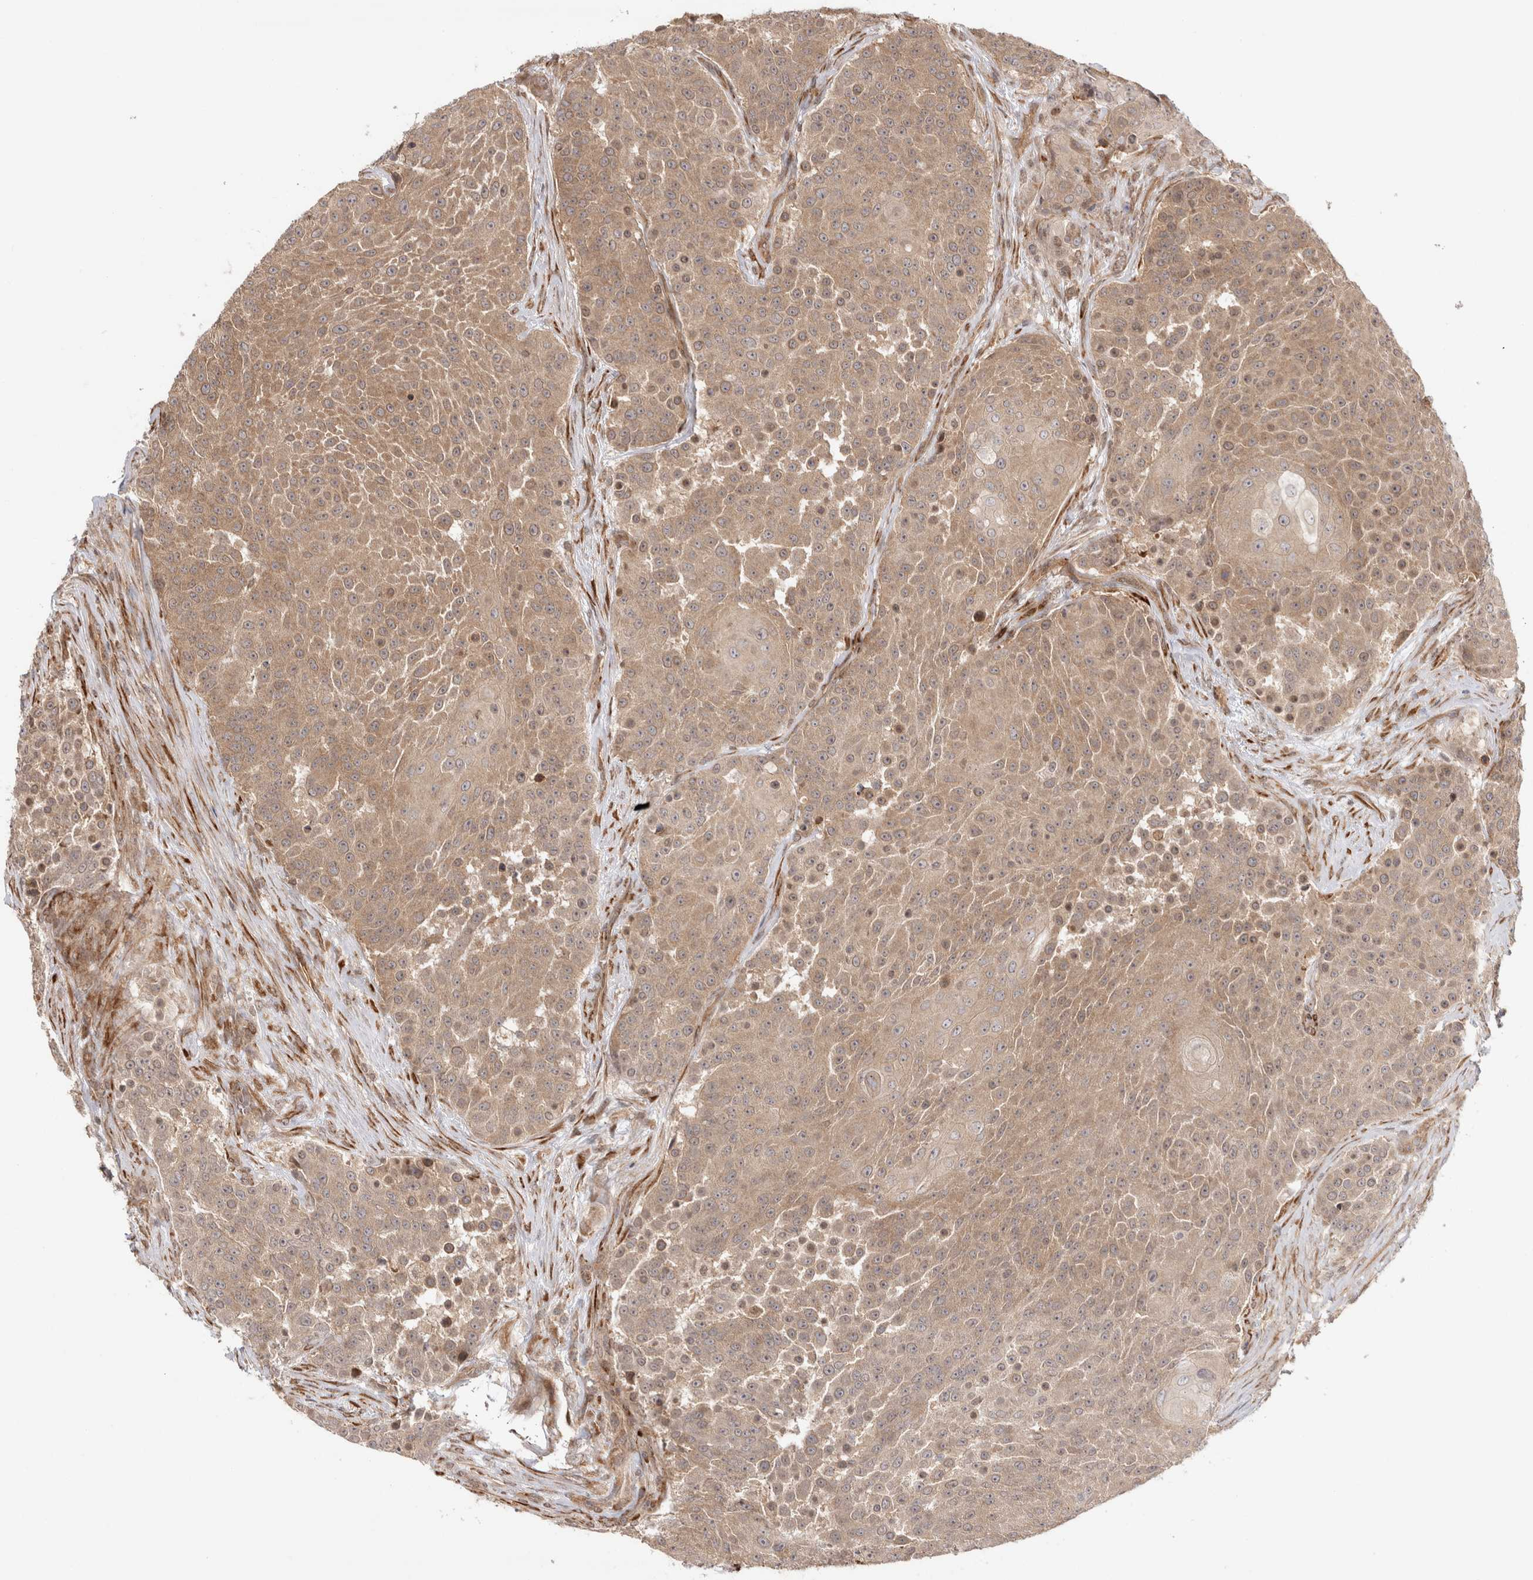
{"staining": {"intensity": "moderate", "quantity": ">75%", "location": "cytoplasmic/membranous"}, "tissue": "urothelial cancer", "cell_type": "Tumor cells", "image_type": "cancer", "snomed": [{"axis": "morphology", "description": "Urothelial carcinoma, High grade"}, {"axis": "topography", "description": "Urinary bladder"}], "caption": "IHC micrograph of neoplastic tissue: urothelial carcinoma (high-grade) stained using immunohistochemistry (IHC) demonstrates medium levels of moderate protein expression localized specifically in the cytoplasmic/membranous of tumor cells, appearing as a cytoplasmic/membranous brown color.", "gene": "ZNF318", "patient": {"sex": "female", "age": 63}}